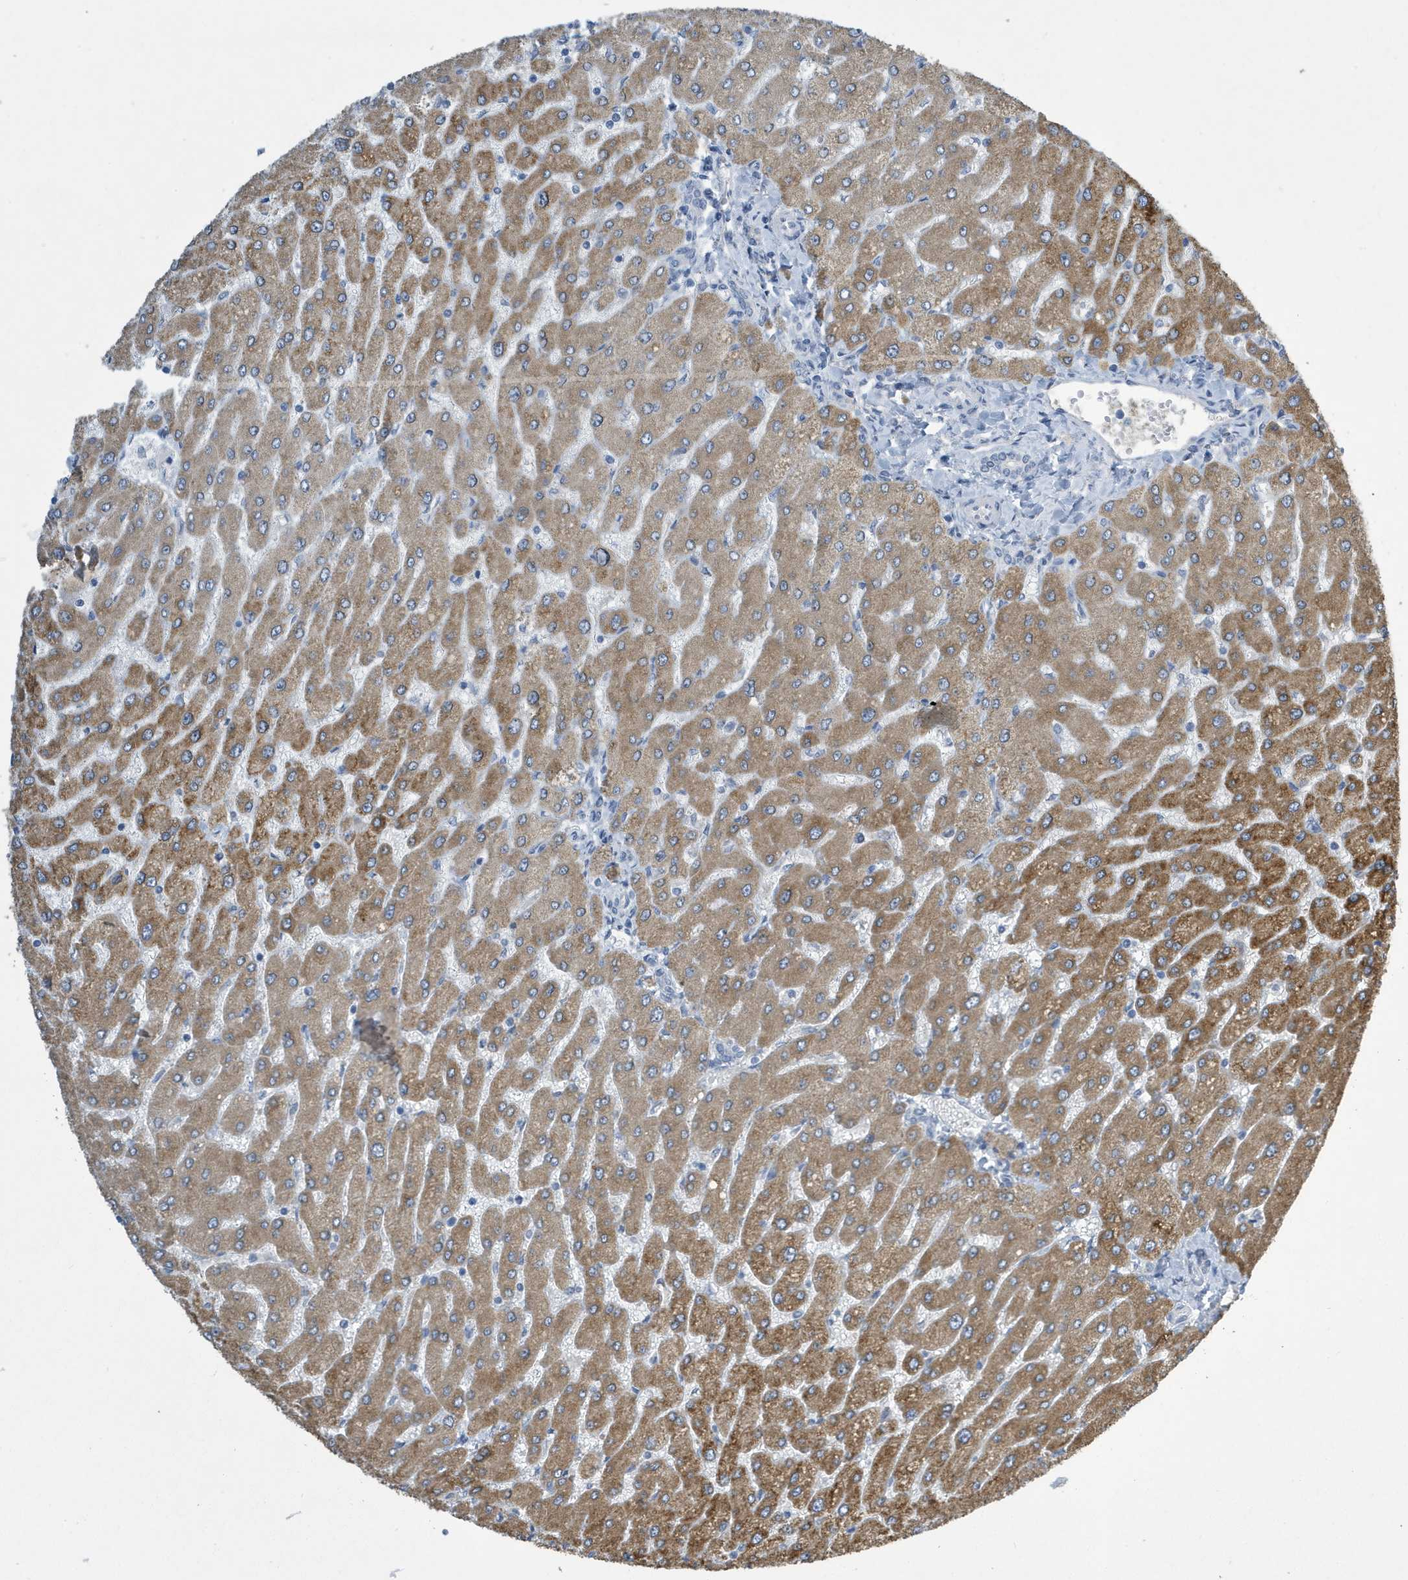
{"staining": {"intensity": "negative", "quantity": "none", "location": "none"}, "tissue": "liver", "cell_type": "Cholangiocytes", "image_type": "normal", "snomed": [{"axis": "morphology", "description": "Normal tissue, NOS"}, {"axis": "topography", "description": "Liver"}], "caption": "The immunohistochemistry photomicrograph has no significant staining in cholangiocytes of liver. (Stains: DAB immunohistochemistry (IHC) with hematoxylin counter stain, Microscopy: brightfield microscopy at high magnification).", "gene": "UGT2B4", "patient": {"sex": "male", "age": 55}}